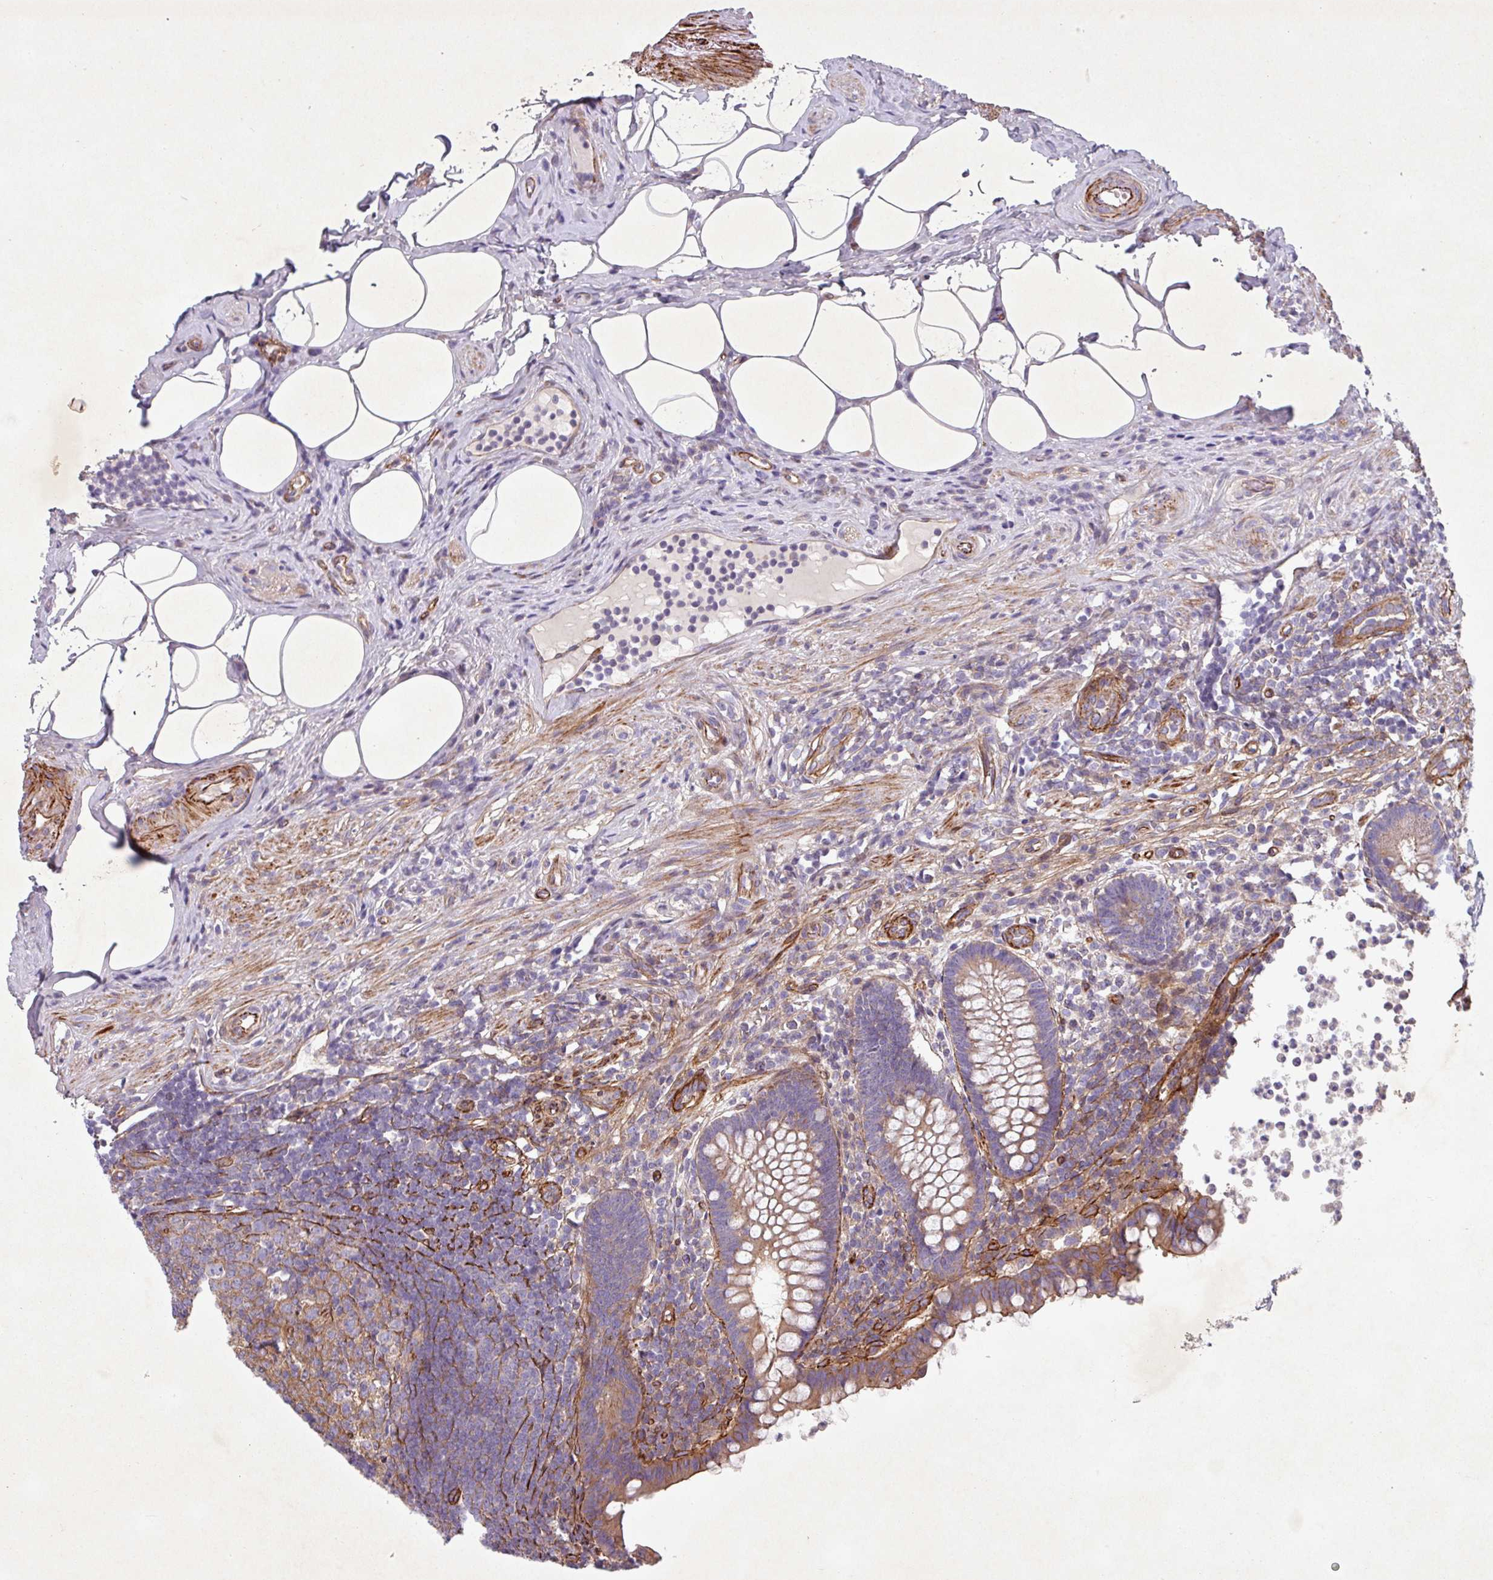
{"staining": {"intensity": "moderate", "quantity": ">75%", "location": "cytoplasmic/membranous"}, "tissue": "appendix", "cell_type": "Glandular cells", "image_type": "normal", "snomed": [{"axis": "morphology", "description": "Normal tissue, NOS"}, {"axis": "topography", "description": "Appendix"}], "caption": "Glandular cells demonstrate medium levels of moderate cytoplasmic/membranous expression in approximately >75% of cells in unremarkable human appendix.", "gene": "ATP2C2", "patient": {"sex": "female", "age": 56}}